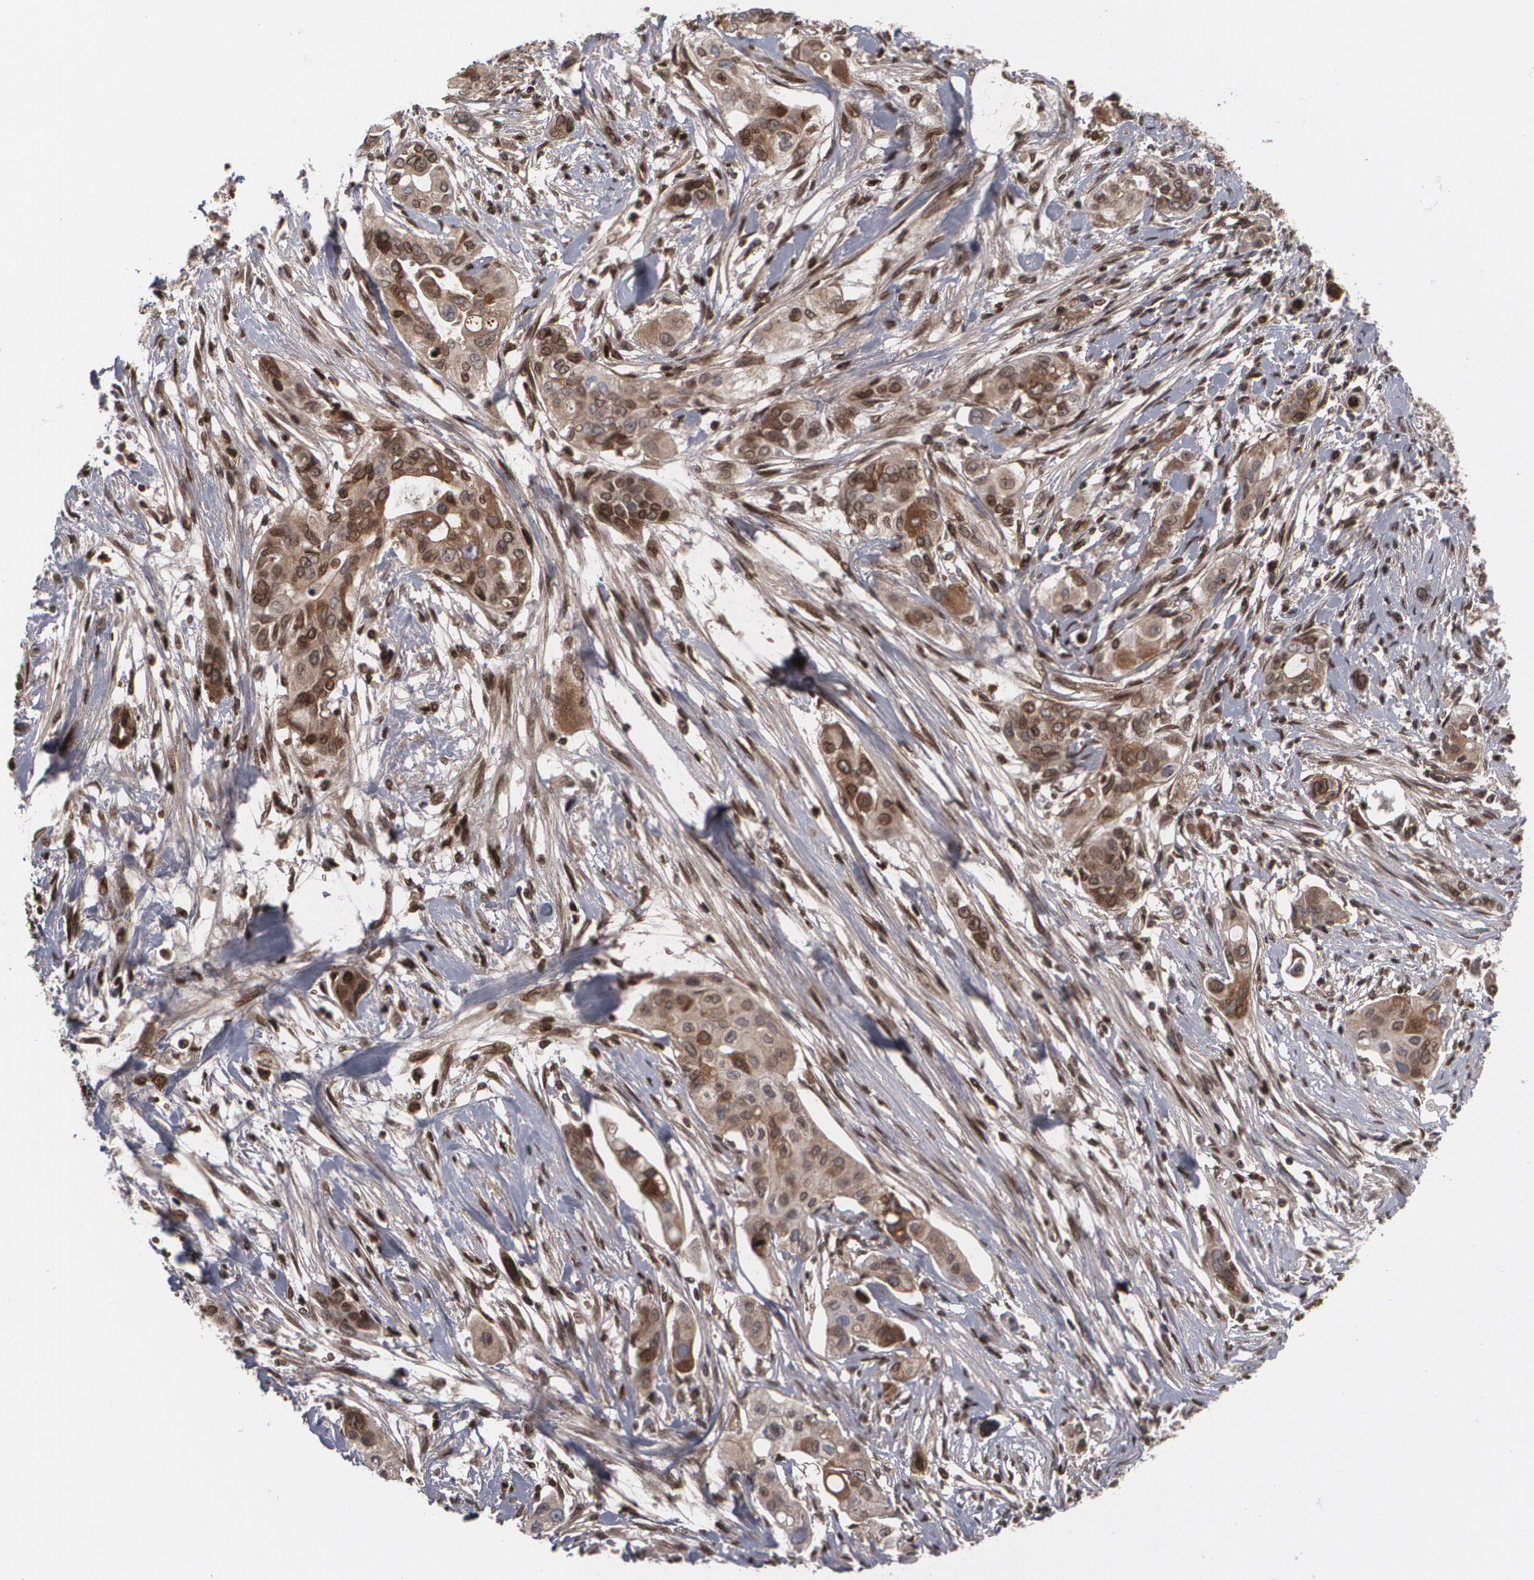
{"staining": {"intensity": "moderate", "quantity": "<25%", "location": "cytoplasmic/membranous"}, "tissue": "pancreatic cancer", "cell_type": "Tumor cells", "image_type": "cancer", "snomed": [{"axis": "morphology", "description": "Adenocarcinoma, NOS"}, {"axis": "topography", "description": "Pancreas"}], "caption": "This micrograph reveals immunohistochemistry (IHC) staining of pancreatic cancer (adenocarcinoma), with low moderate cytoplasmic/membranous staining in about <25% of tumor cells.", "gene": "LRG1", "patient": {"sex": "female", "age": 60}}